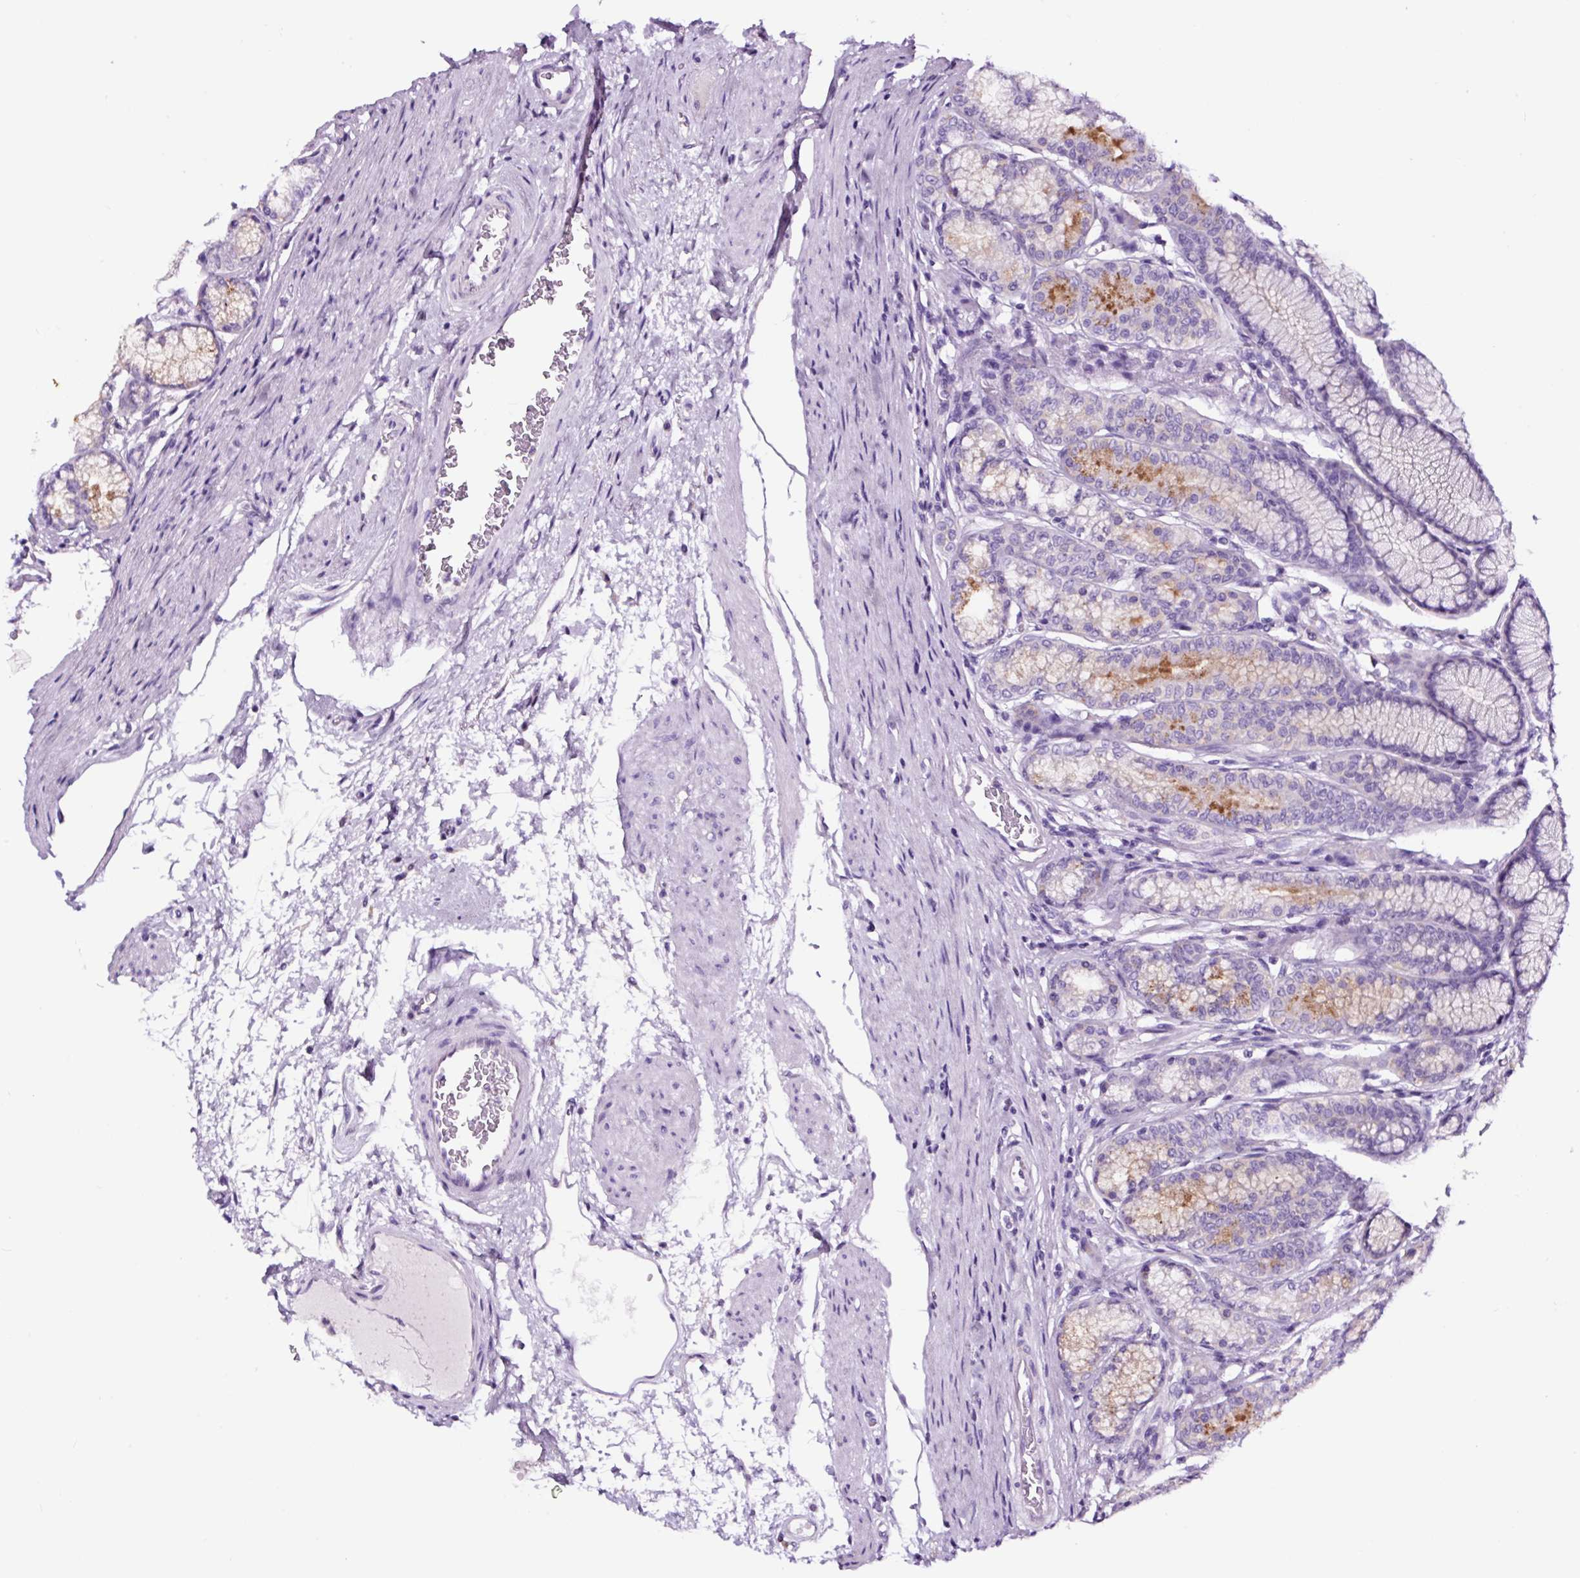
{"staining": {"intensity": "moderate", "quantity": "<25%", "location": "cytoplasmic/membranous"}, "tissue": "stomach", "cell_type": "Glandular cells", "image_type": "normal", "snomed": [{"axis": "morphology", "description": "Normal tissue, NOS"}, {"axis": "morphology", "description": "Adenocarcinoma, NOS"}, {"axis": "morphology", "description": "Adenocarcinoma, High grade"}, {"axis": "topography", "description": "Stomach, upper"}, {"axis": "topography", "description": "Stomach"}], "caption": "Unremarkable stomach demonstrates moderate cytoplasmic/membranous expression in approximately <25% of glandular cells.", "gene": "FBXL7", "patient": {"sex": "female", "age": 65}}